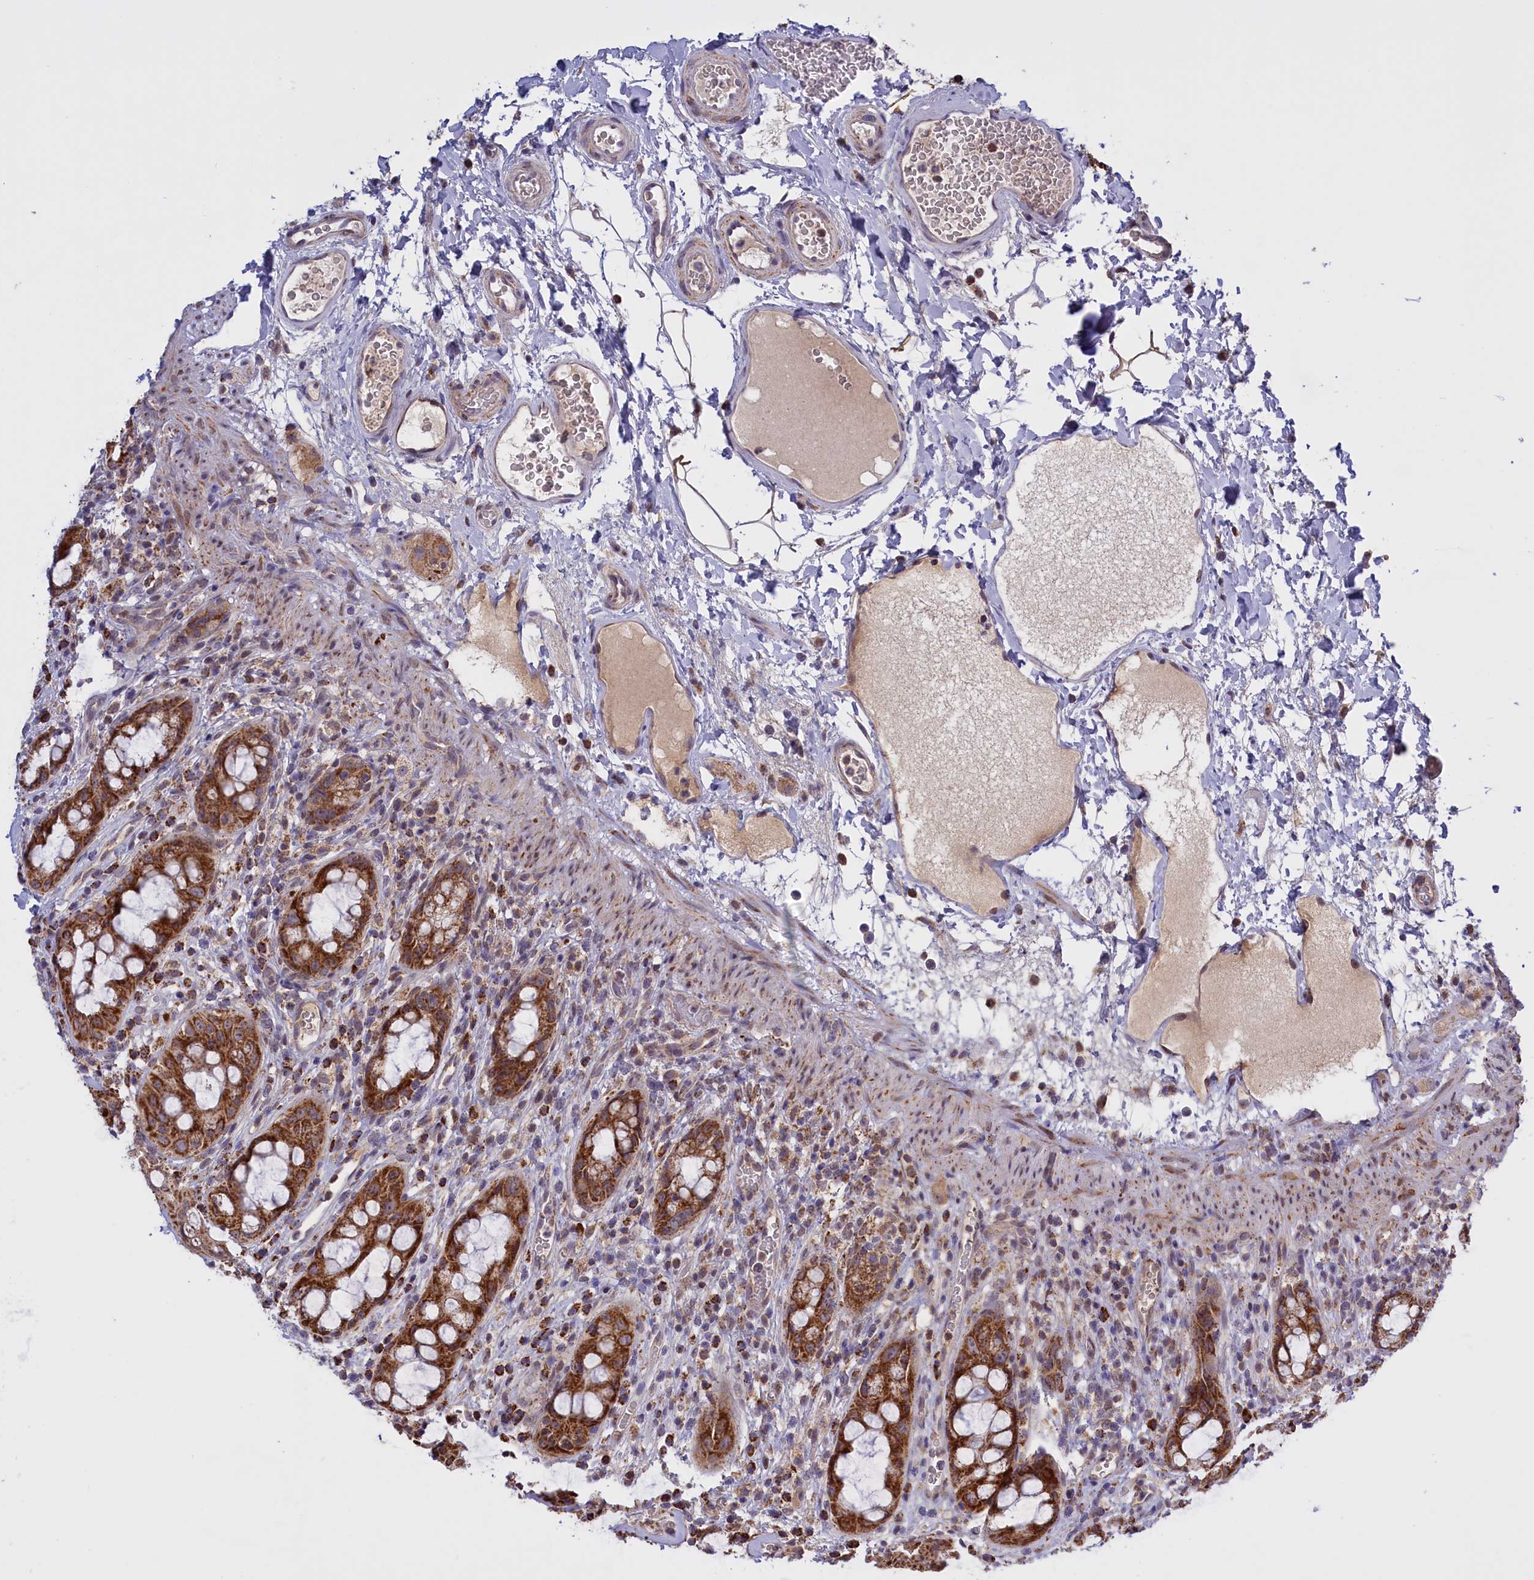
{"staining": {"intensity": "strong", "quantity": ">75%", "location": "cytoplasmic/membranous"}, "tissue": "rectum", "cell_type": "Glandular cells", "image_type": "normal", "snomed": [{"axis": "morphology", "description": "Normal tissue, NOS"}, {"axis": "topography", "description": "Rectum"}], "caption": "Immunohistochemical staining of normal rectum demonstrates >75% levels of strong cytoplasmic/membranous protein staining in about >75% of glandular cells.", "gene": "FAM149B1", "patient": {"sex": "female", "age": 57}}